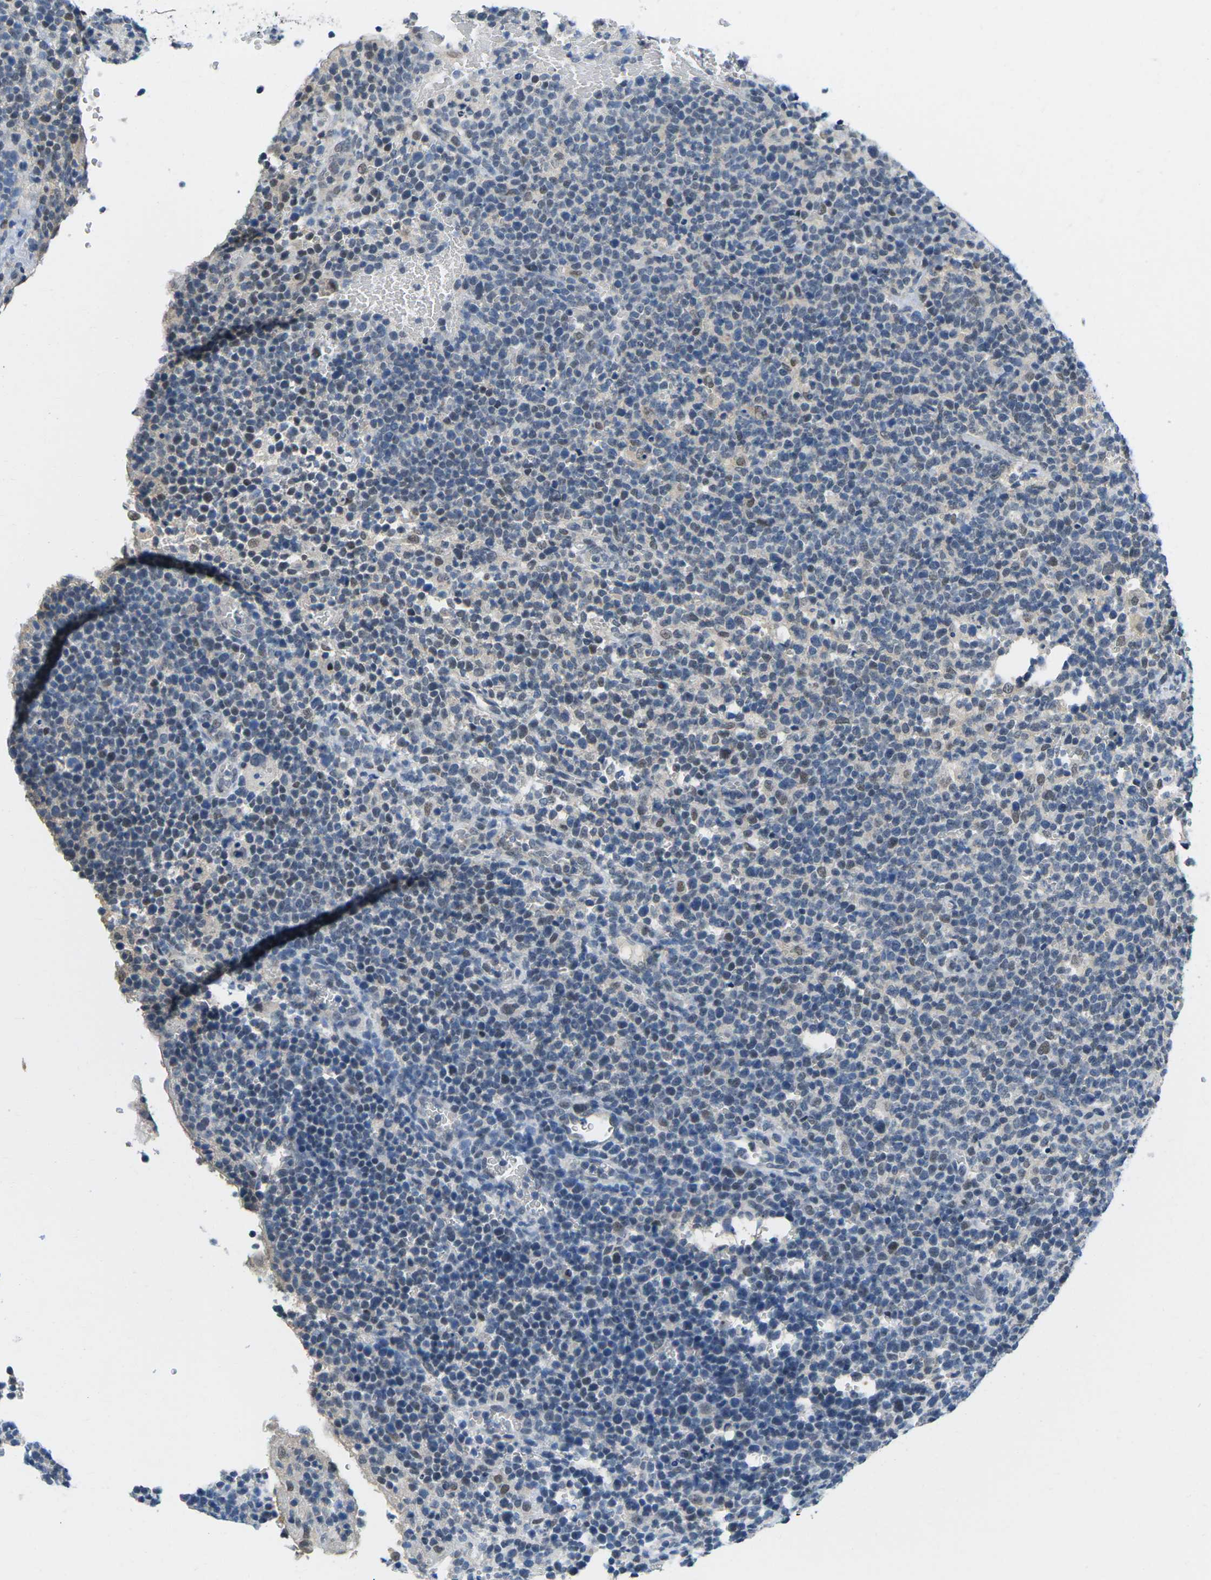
{"staining": {"intensity": "moderate", "quantity": "<25%", "location": "nuclear"}, "tissue": "lymphoma", "cell_type": "Tumor cells", "image_type": "cancer", "snomed": [{"axis": "morphology", "description": "Malignant lymphoma, non-Hodgkin's type, High grade"}, {"axis": "topography", "description": "Lymph node"}], "caption": "A high-resolution micrograph shows IHC staining of high-grade malignant lymphoma, non-Hodgkin's type, which exhibits moderate nuclear expression in about <25% of tumor cells. (Brightfield microscopy of DAB IHC at high magnification).", "gene": "UBA7", "patient": {"sex": "male", "age": 61}}